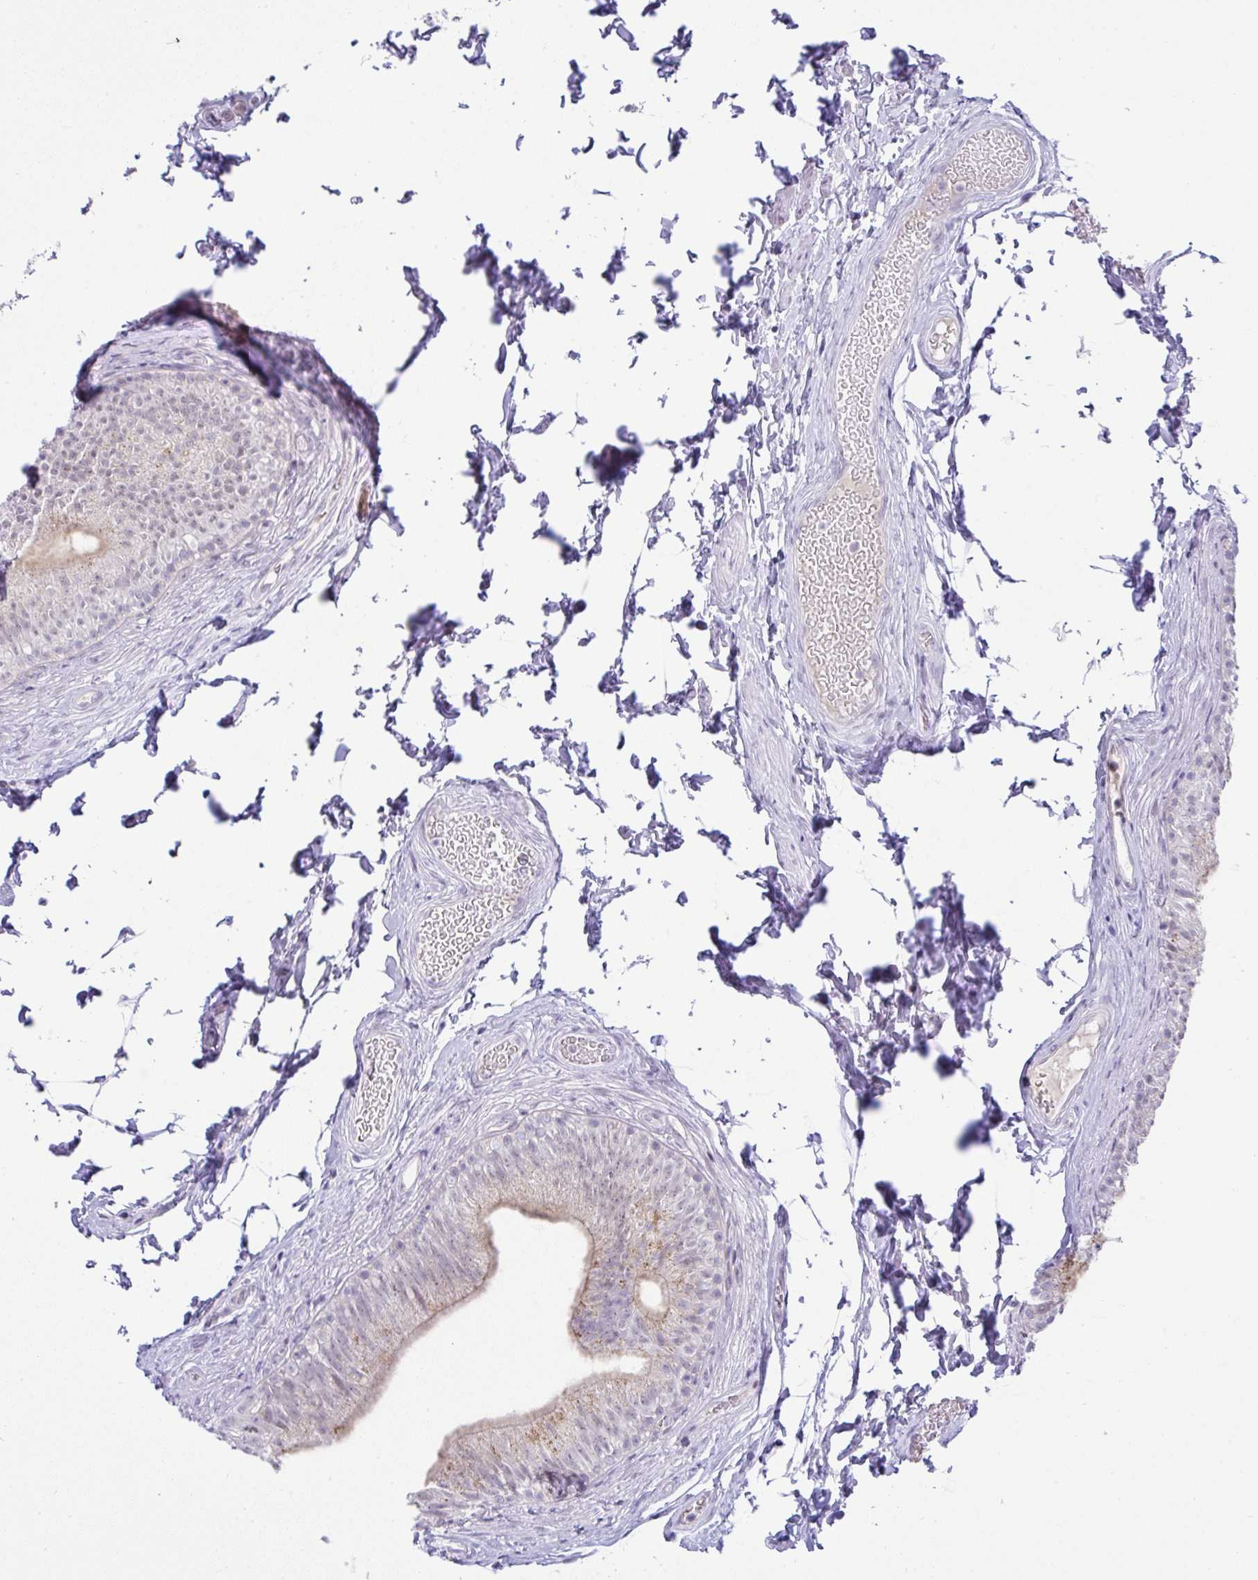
{"staining": {"intensity": "weak", "quantity": "25%-75%", "location": "cytoplasmic/membranous"}, "tissue": "epididymis", "cell_type": "Glandular cells", "image_type": "normal", "snomed": [{"axis": "morphology", "description": "Normal tissue, NOS"}, {"axis": "topography", "description": "Epididymis, spermatic cord, NOS"}, {"axis": "topography", "description": "Epididymis"}, {"axis": "topography", "description": "Peripheral nerve tissue"}], "caption": "Weak cytoplasmic/membranous positivity for a protein is appreciated in approximately 25%-75% of glandular cells of unremarkable epididymis using immunohistochemistry (IHC).", "gene": "FAM177A1", "patient": {"sex": "male", "age": 29}}